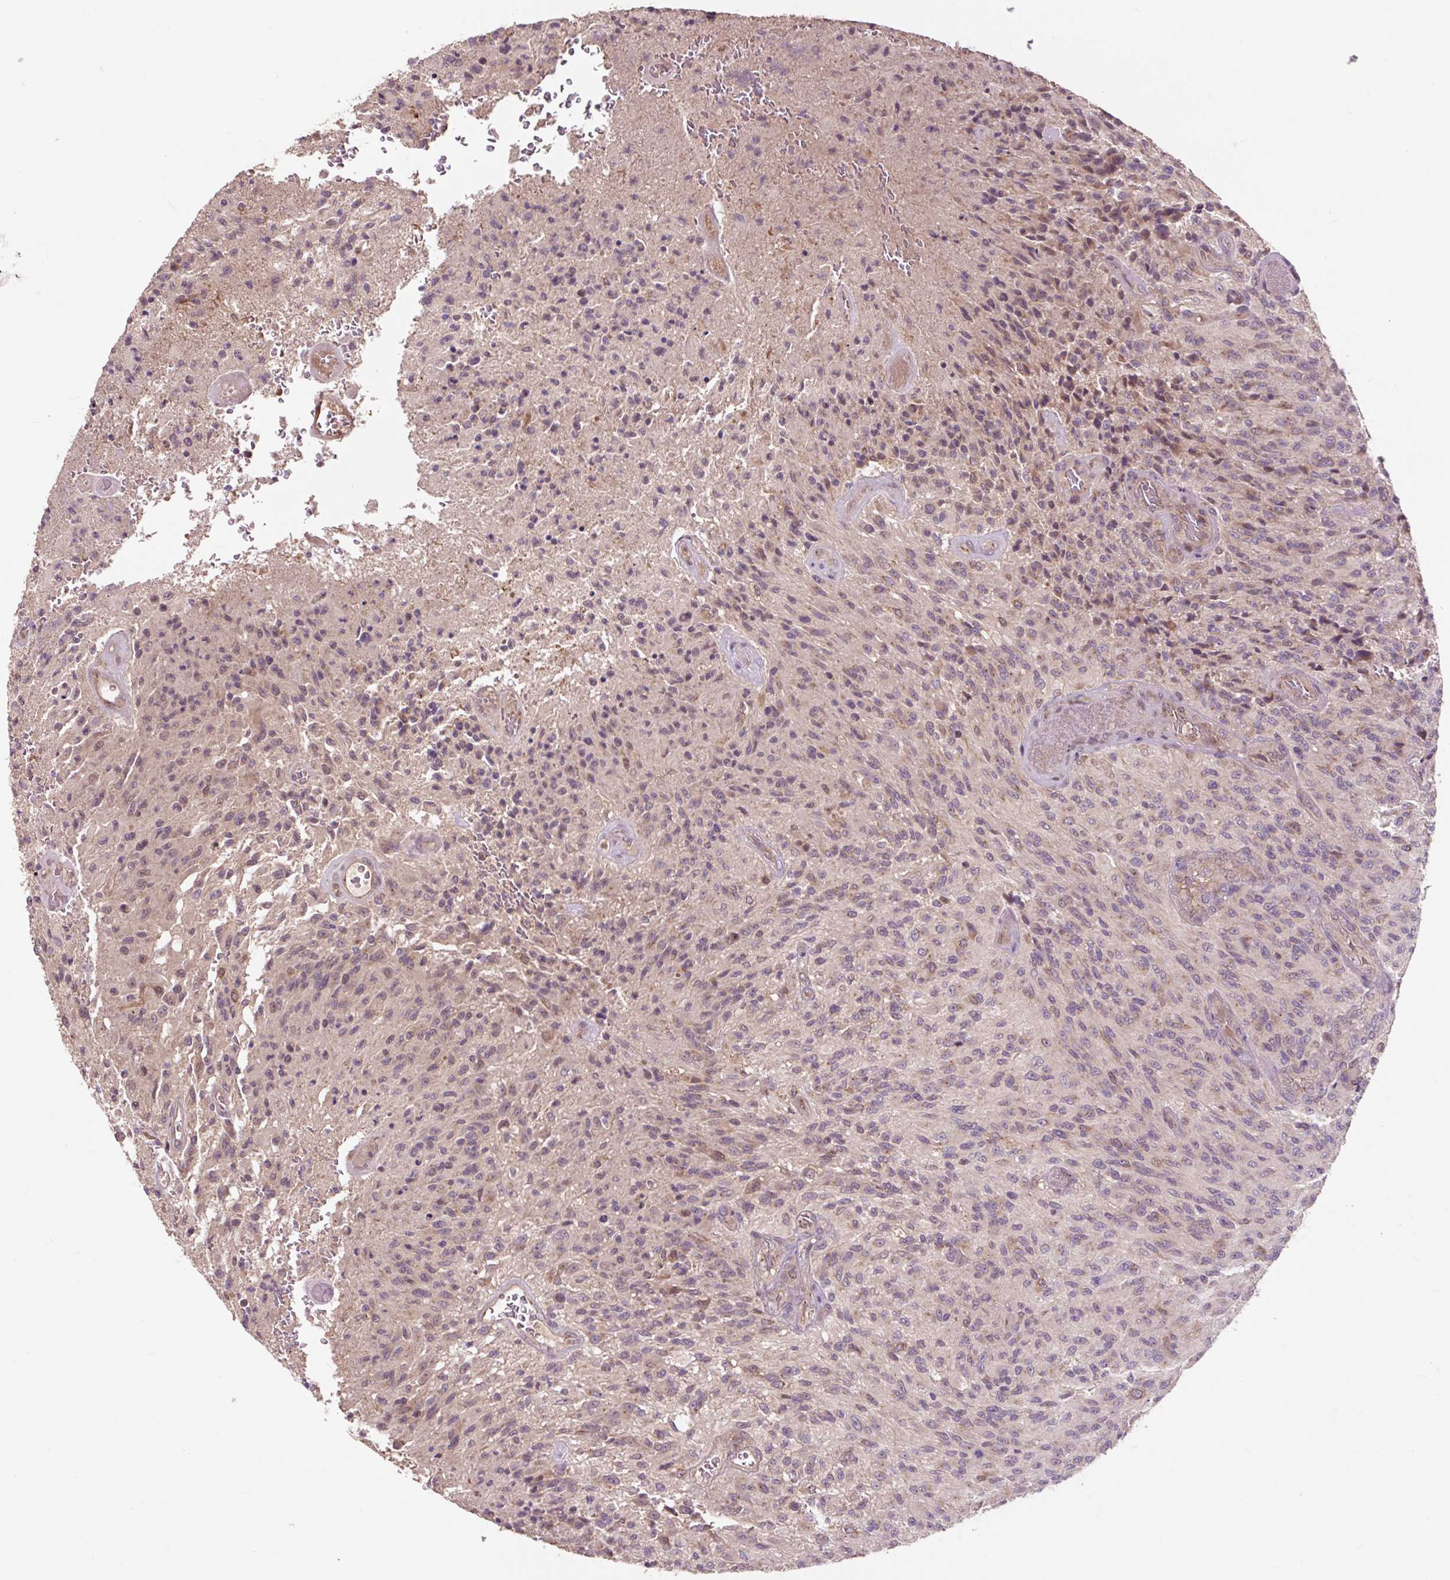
{"staining": {"intensity": "weak", "quantity": "25%-75%", "location": "cytoplasmic/membranous"}, "tissue": "glioma", "cell_type": "Tumor cells", "image_type": "cancer", "snomed": [{"axis": "morphology", "description": "Normal tissue, NOS"}, {"axis": "morphology", "description": "Glioma, malignant, High grade"}, {"axis": "topography", "description": "Cerebral cortex"}], "caption": "Immunohistochemistry (IHC) image of neoplastic tissue: glioma stained using immunohistochemistry (IHC) demonstrates low levels of weak protein expression localized specifically in the cytoplasmic/membranous of tumor cells, appearing as a cytoplasmic/membranous brown color.", "gene": "MMS19", "patient": {"sex": "male", "age": 56}}